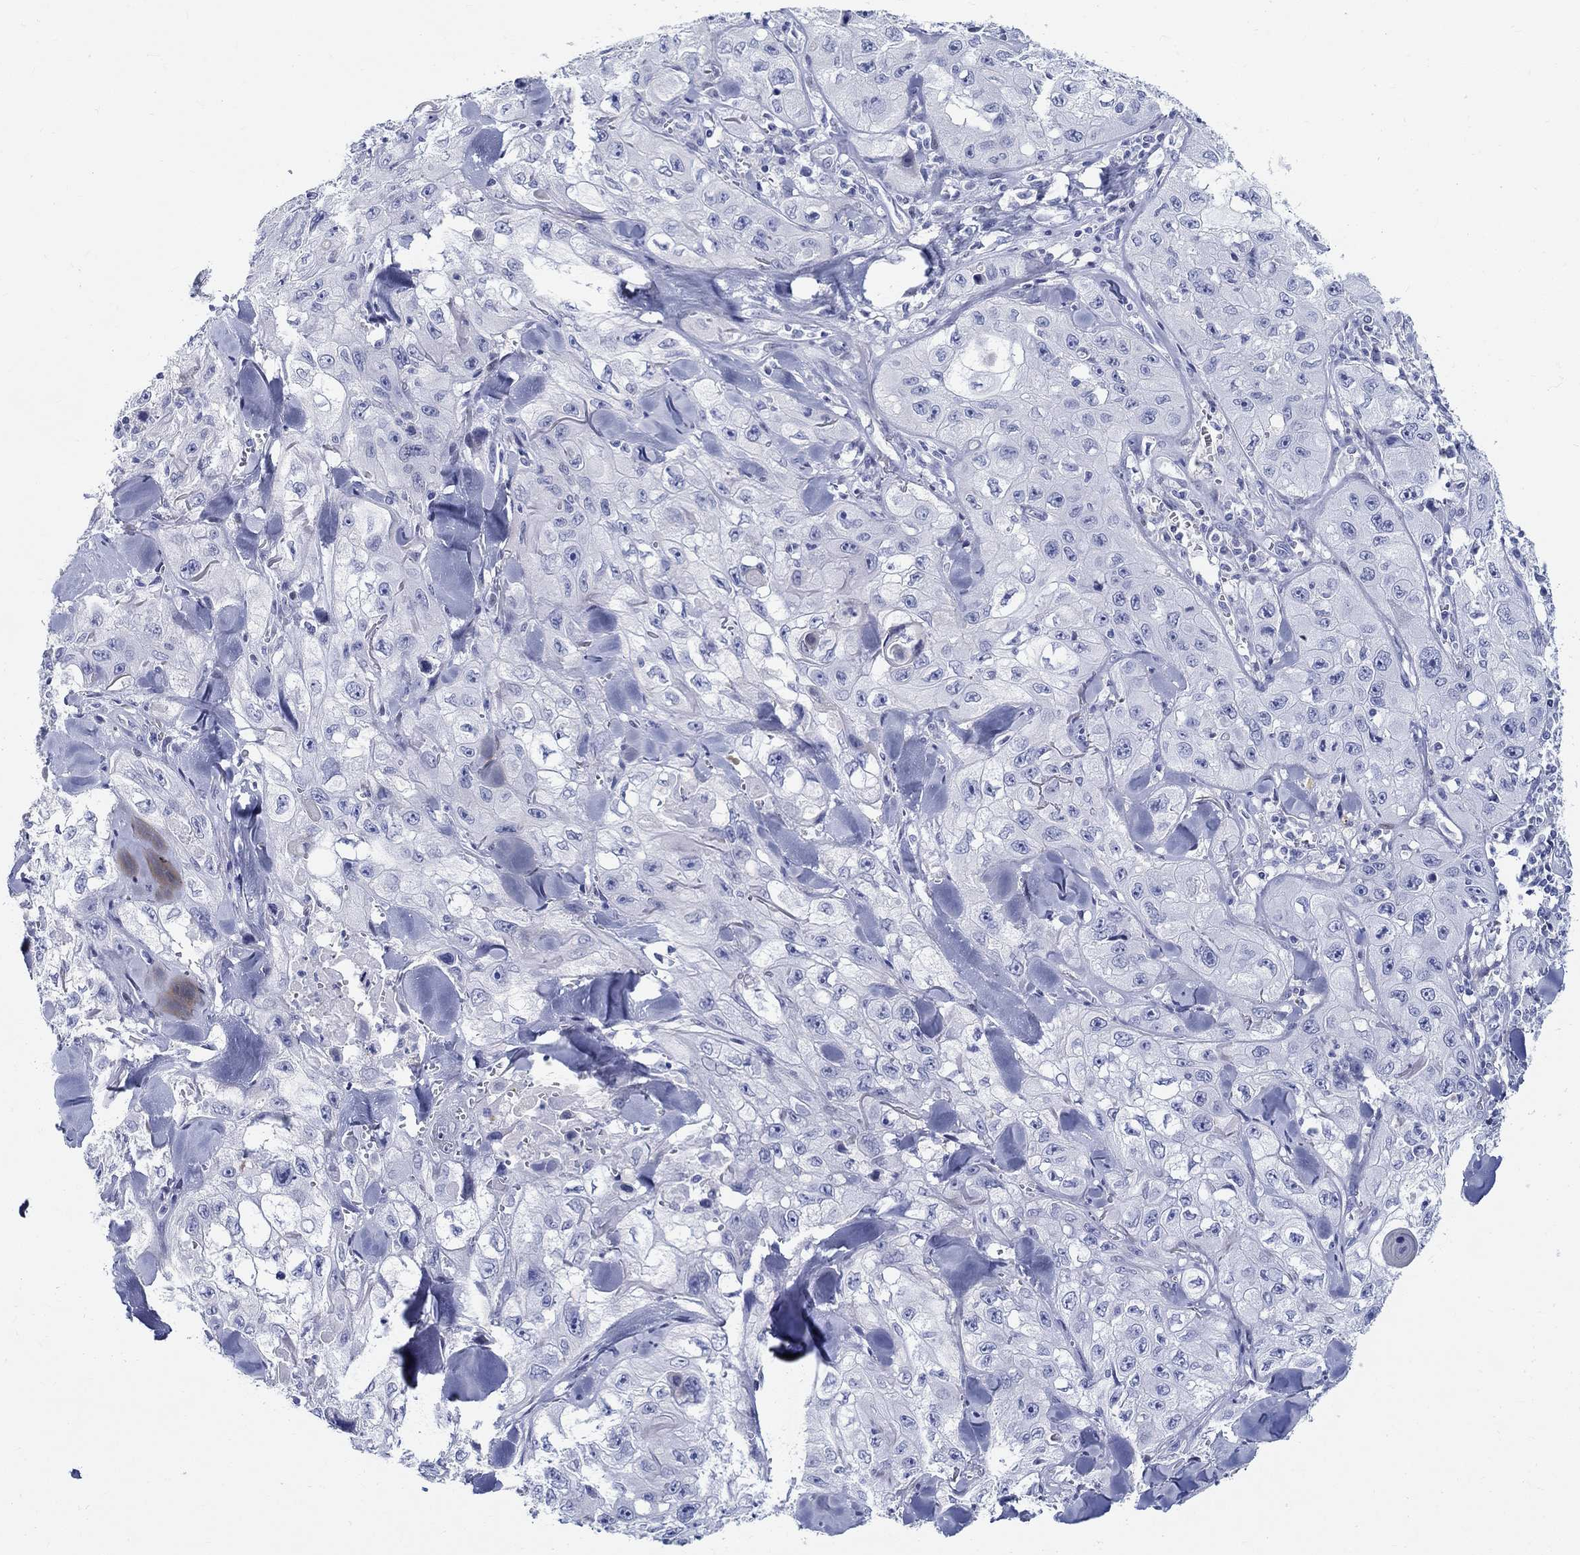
{"staining": {"intensity": "negative", "quantity": "none", "location": "none"}, "tissue": "skin cancer", "cell_type": "Tumor cells", "image_type": "cancer", "snomed": [{"axis": "morphology", "description": "Squamous cell carcinoma, NOS"}, {"axis": "topography", "description": "Skin"}, {"axis": "topography", "description": "Subcutis"}], "caption": "There is no significant positivity in tumor cells of skin squamous cell carcinoma. Nuclei are stained in blue.", "gene": "CRYGS", "patient": {"sex": "male", "age": 73}}